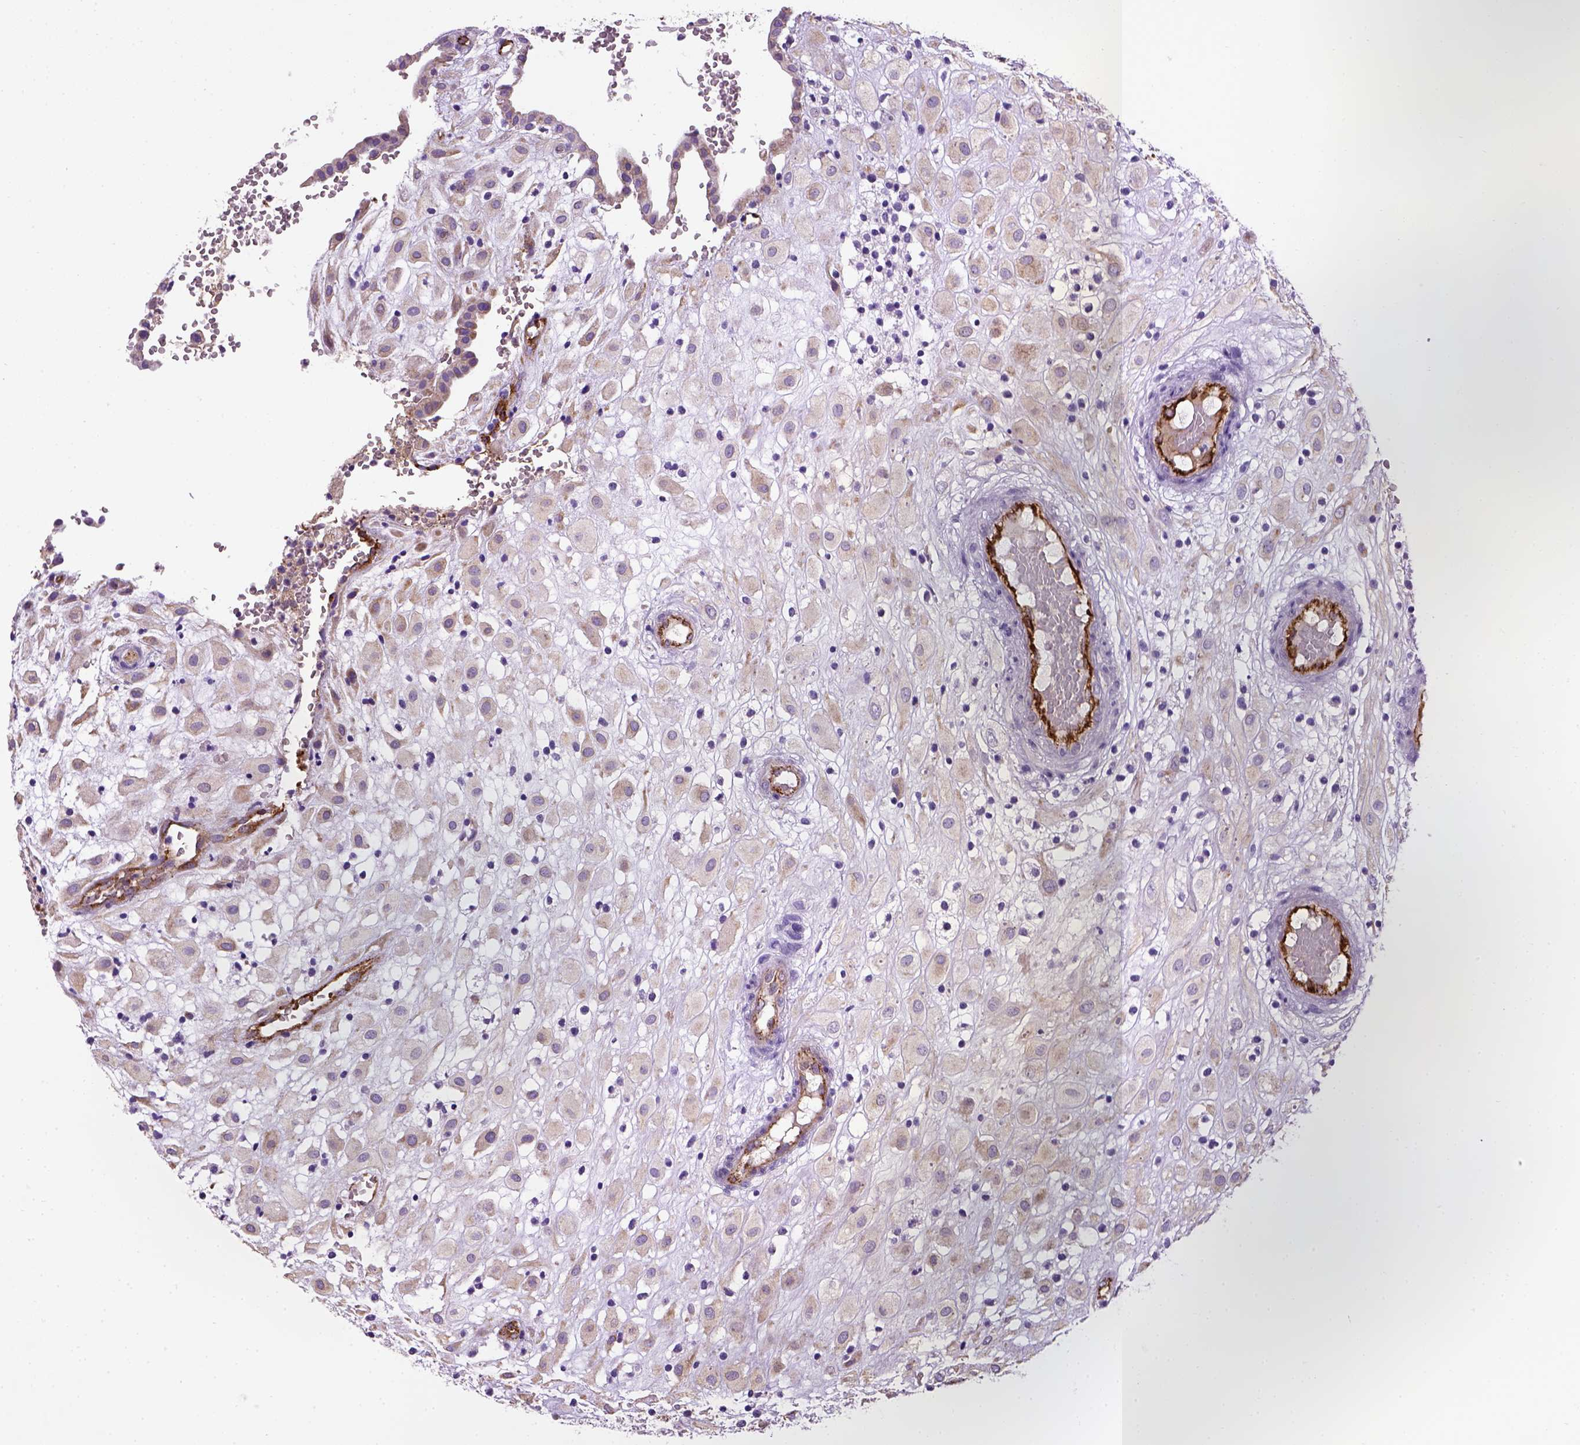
{"staining": {"intensity": "weak", "quantity": "25%-75%", "location": "cytoplasmic/membranous"}, "tissue": "placenta", "cell_type": "Decidual cells", "image_type": "normal", "snomed": [{"axis": "morphology", "description": "Normal tissue, NOS"}, {"axis": "topography", "description": "Placenta"}], "caption": "IHC image of benign placenta: placenta stained using immunohistochemistry shows low levels of weak protein expression localized specifically in the cytoplasmic/membranous of decidual cells, appearing as a cytoplasmic/membranous brown color.", "gene": "VWF", "patient": {"sex": "female", "age": 24}}